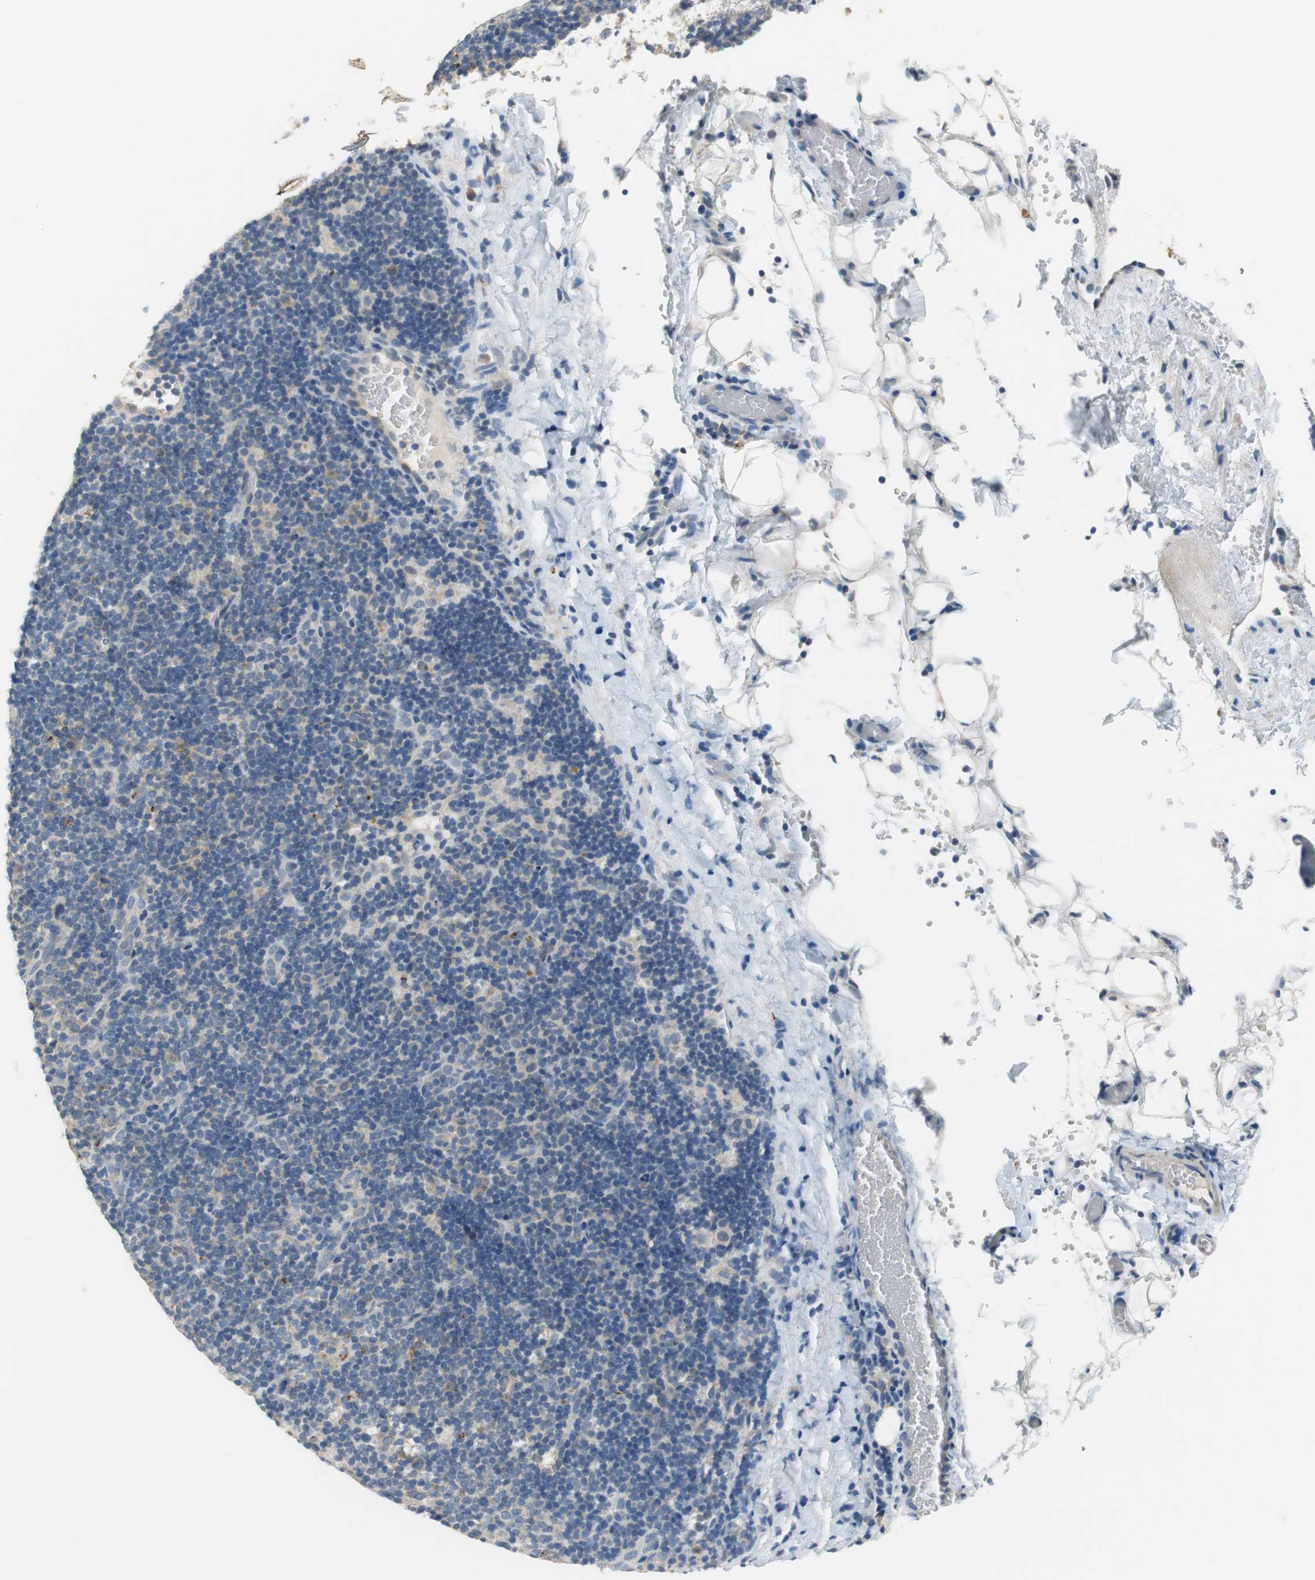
{"staining": {"intensity": "negative", "quantity": "none", "location": "none"}, "tissue": "lymphoma", "cell_type": "Tumor cells", "image_type": "cancer", "snomed": [{"axis": "morphology", "description": "Hodgkin's disease, NOS"}, {"axis": "topography", "description": "Lymph node"}], "caption": "Human Hodgkin's disease stained for a protein using immunohistochemistry shows no expression in tumor cells.", "gene": "FADS2", "patient": {"sex": "female", "age": 57}}